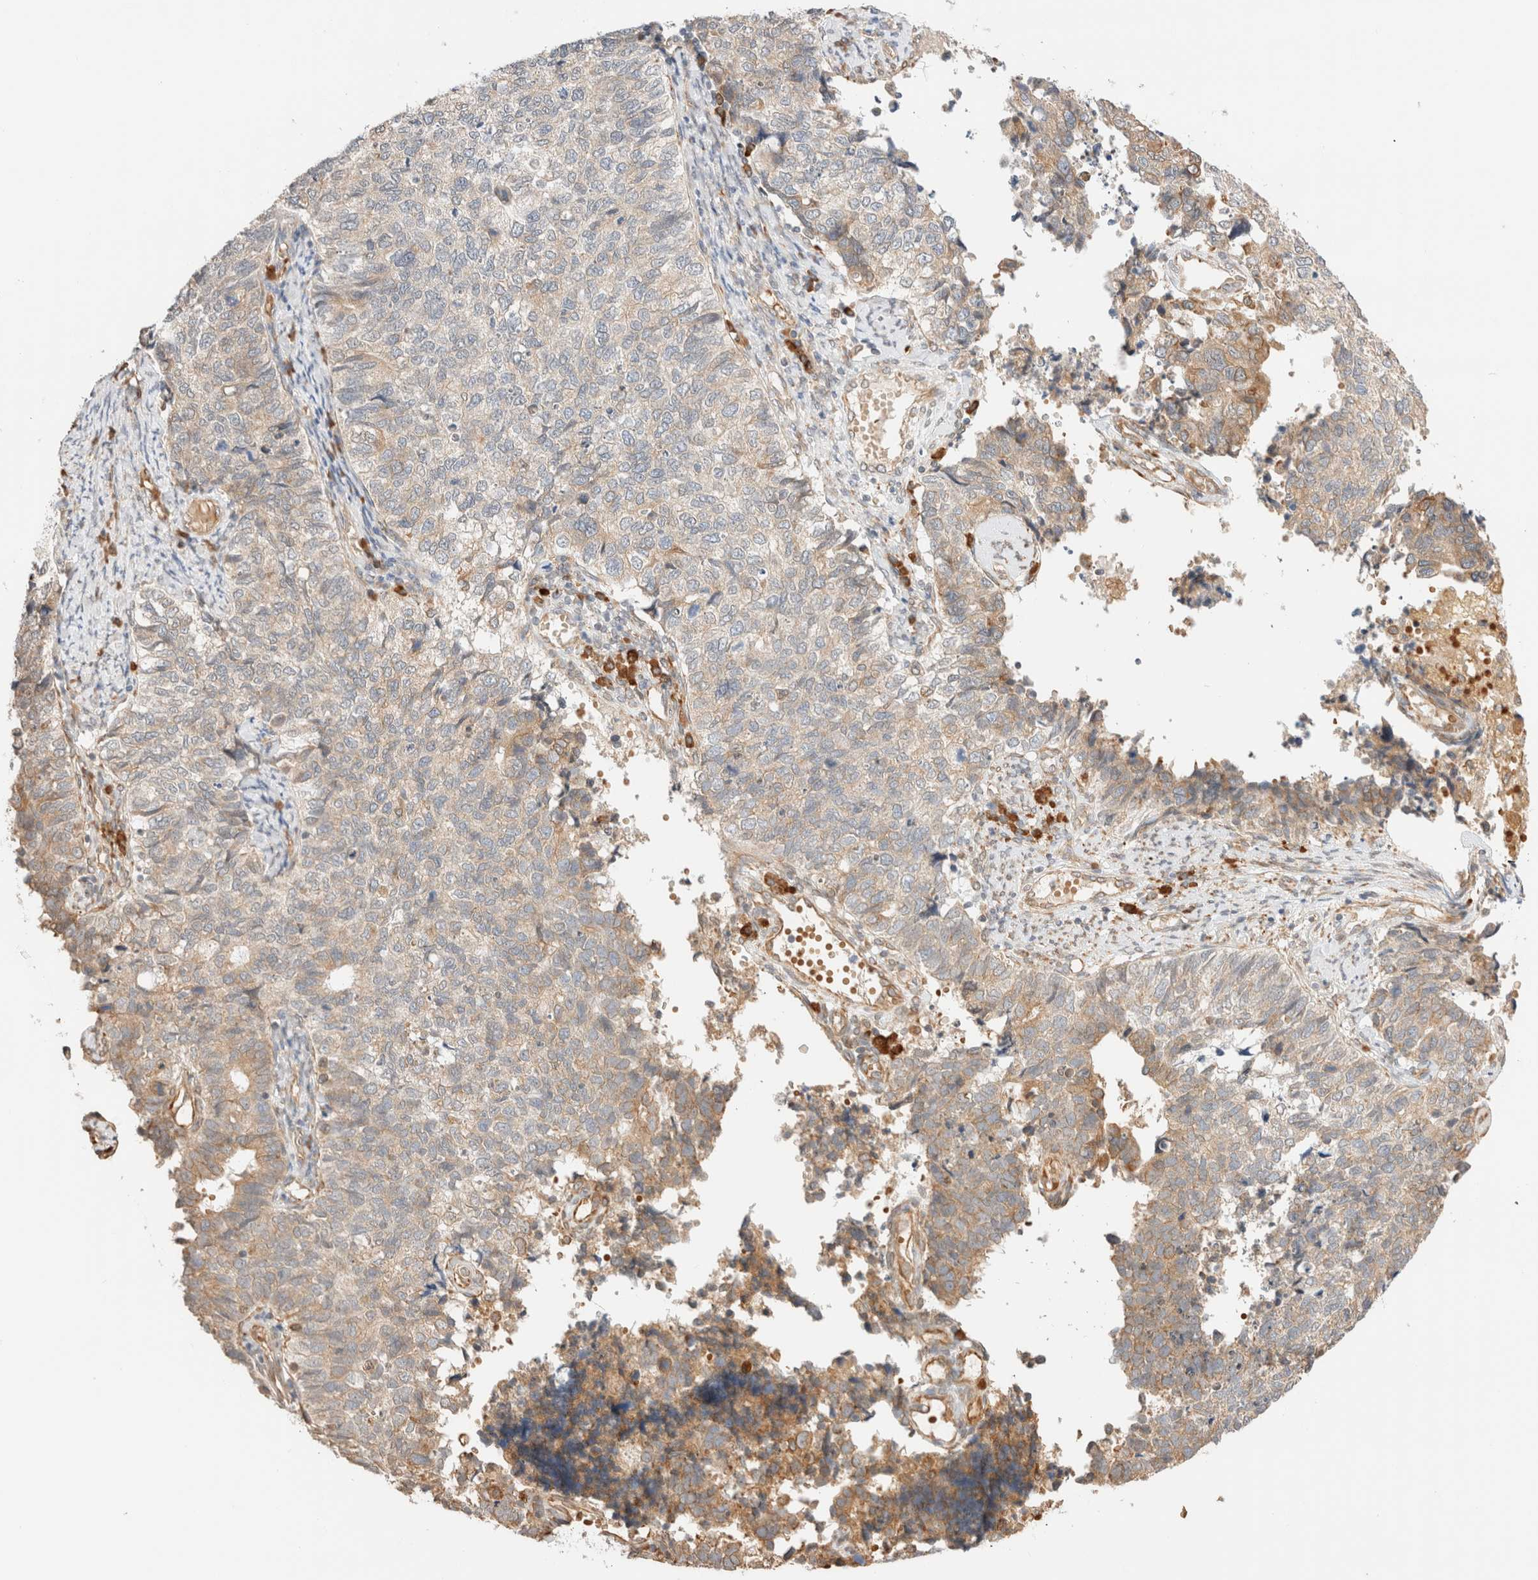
{"staining": {"intensity": "weak", "quantity": "25%-75%", "location": "cytoplasmic/membranous"}, "tissue": "cervical cancer", "cell_type": "Tumor cells", "image_type": "cancer", "snomed": [{"axis": "morphology", "description": "Squamous cell carcinoma, NOS"}, {"axis": "topography", "description": "Cervix"}], "caption": "High-magnification brightfield microscopy of squamous cell carcinoma (cervical) stained with DAB (3,3'-diaminobenzidine) (brown) and counterstained with hematoxylin (blue). tumor cells exhibit weak cytoplasmic/membranous expression is appreciated in about25%-75% of cells.", "gene": "SYVN1", "patient": {"sex": "female", "age": 63}}